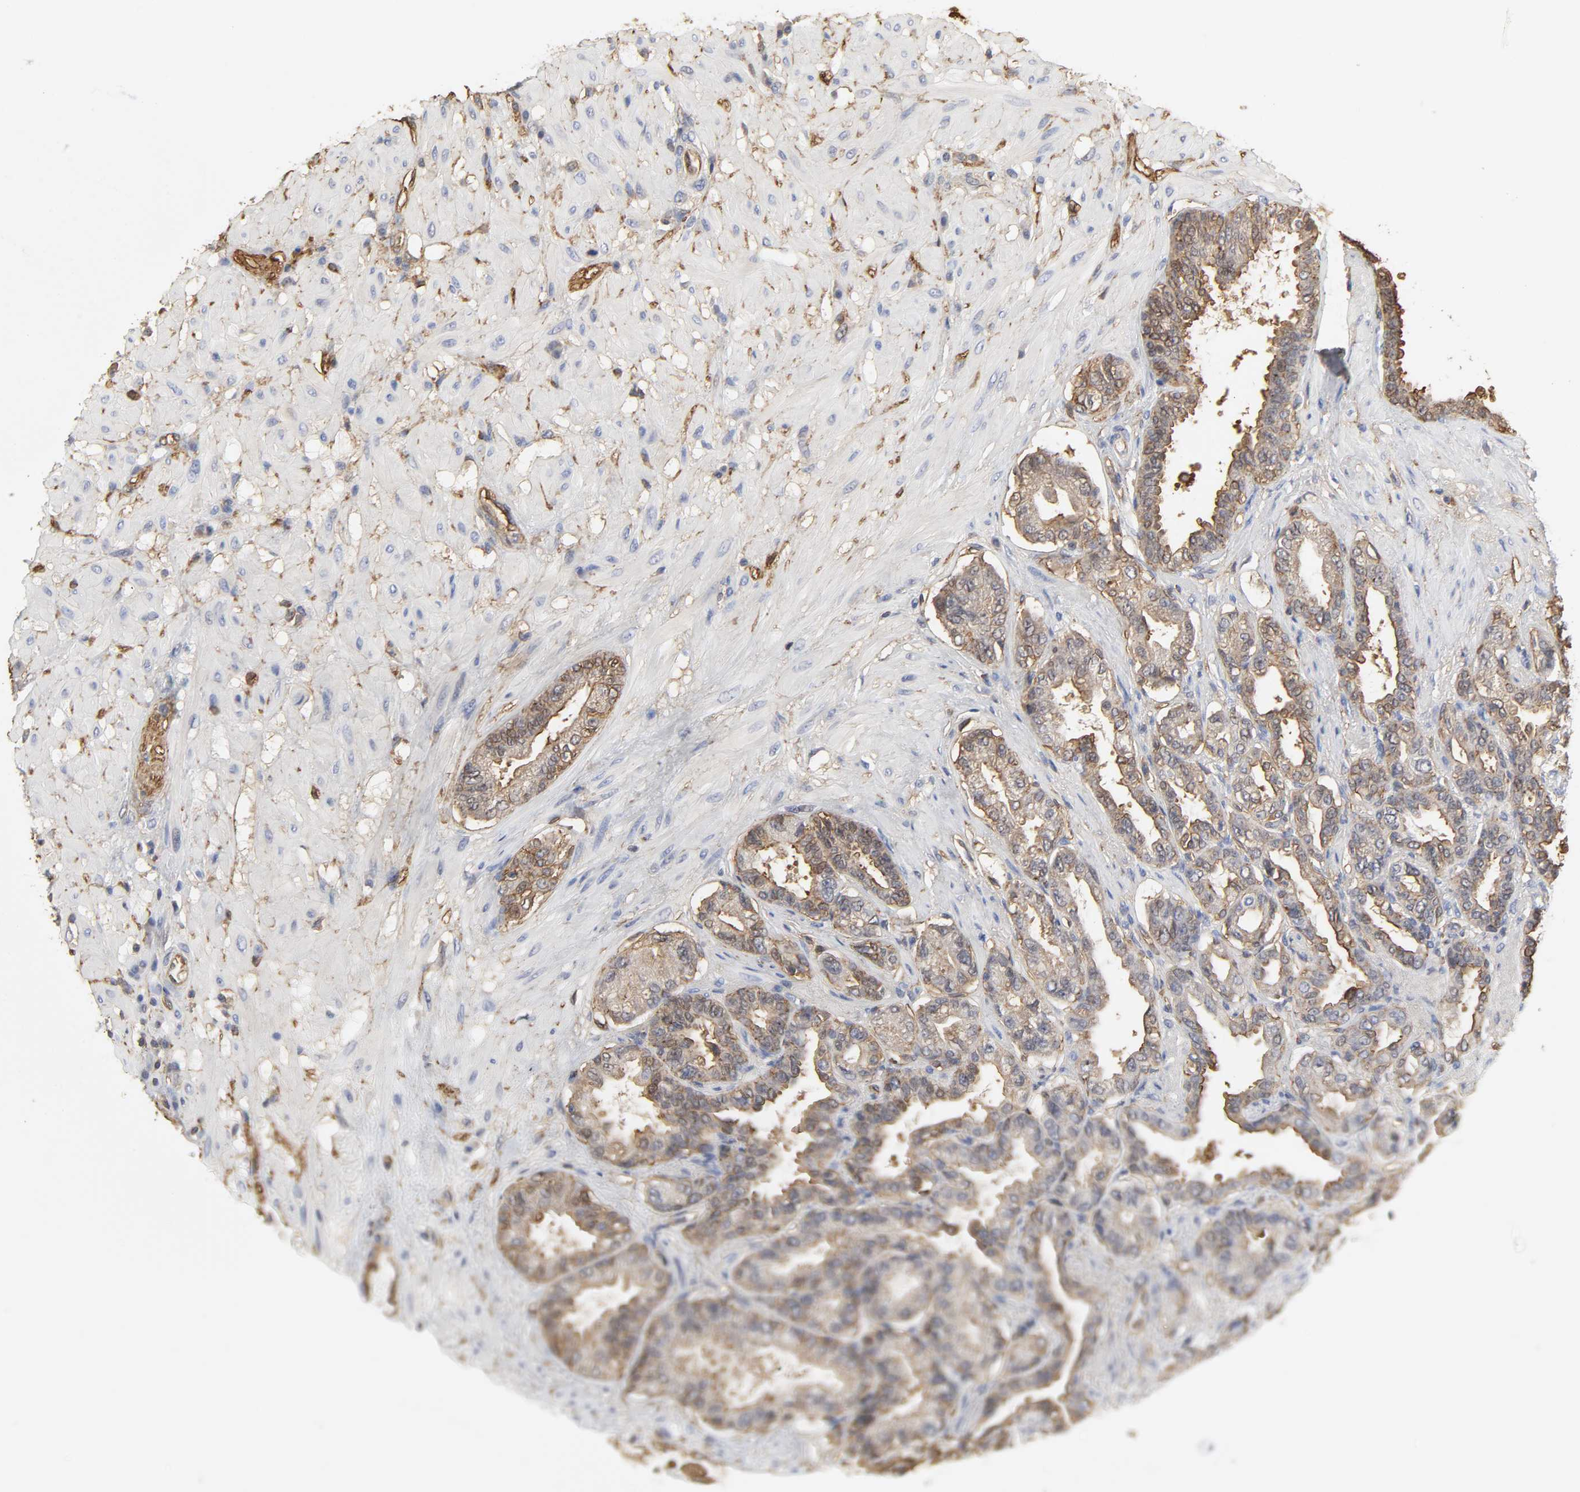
{"staining": {"intensity": "moderate", "quantity": ">75%", "location": "cytoplasmic/membranous"}, "tissue": "seminal vesicle", "cell_type": "Glandular cells", "image_type": "normal", "snomed": [{"axis": "morphology", "description": "Normal tissue, NOS"}, {"axis": "topography", "description": "Seminal veicle"}], "caption": "Seminal vesicle stained with DAB (3,3'-diaminobenzidine) immunohistochemistry (IHC) exhibits medium levels of moderate cytoplasmic/membranous staining in about >75% of glandular cells.", "gene": "ANXA2", "patient": {"sex": "male", "age": 61}}